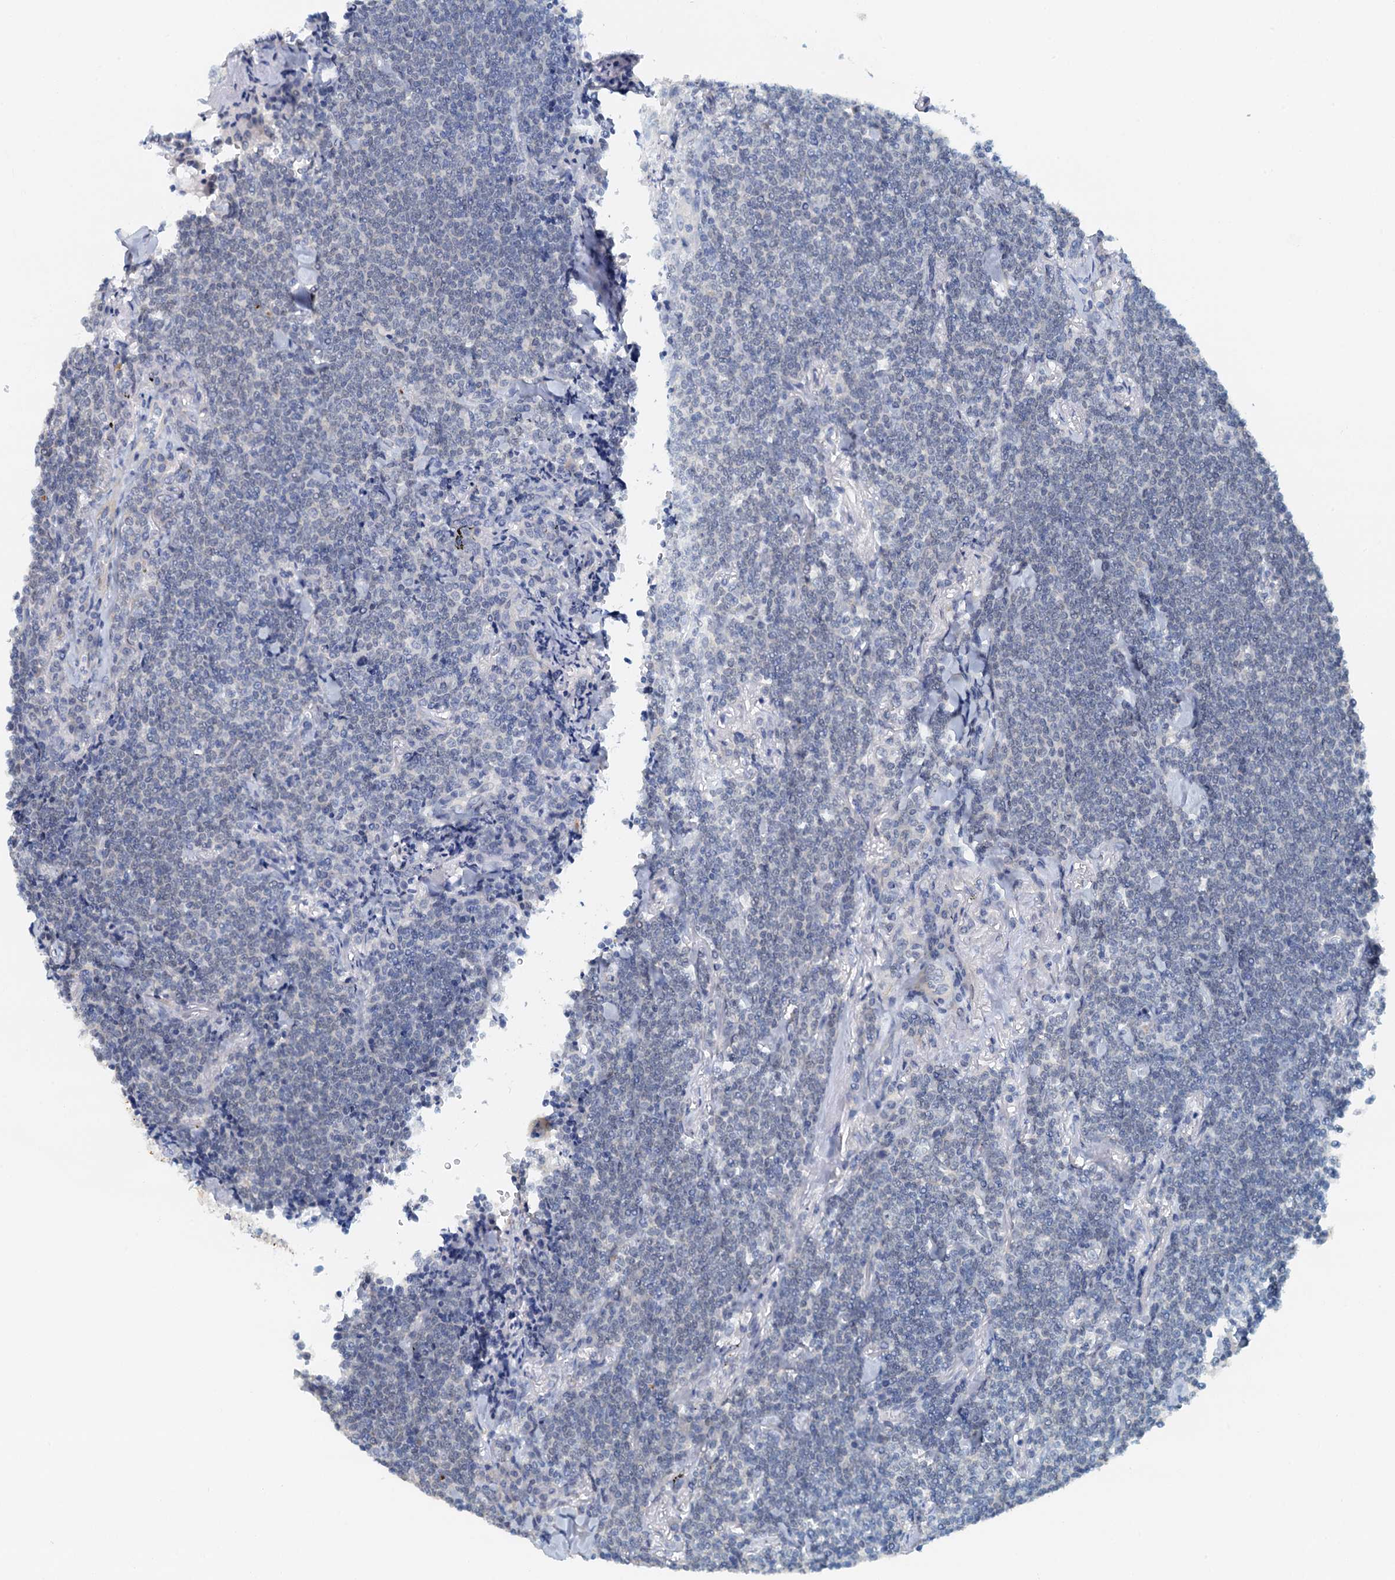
{"staining": {"intensity": "negative", "quantity": "none", "location": "none"}, "tissue": "lymphoma", "cell_type": "Tumor cells", "image_type": "cancer", "snomed": [{"axis": "morphology", "description": "Malignant lymphoma, non-Hodgkin's type, Low grade"}, {"axis": "topography", "description": "Lung"}], "caption": "This is an IHC image of human malignant lymphoma, non-Hodgkin's type (low-grade). There is no staining in tumor cells.", "gene": "DTD1", "patient": {"sex": "female", "age": 71}}